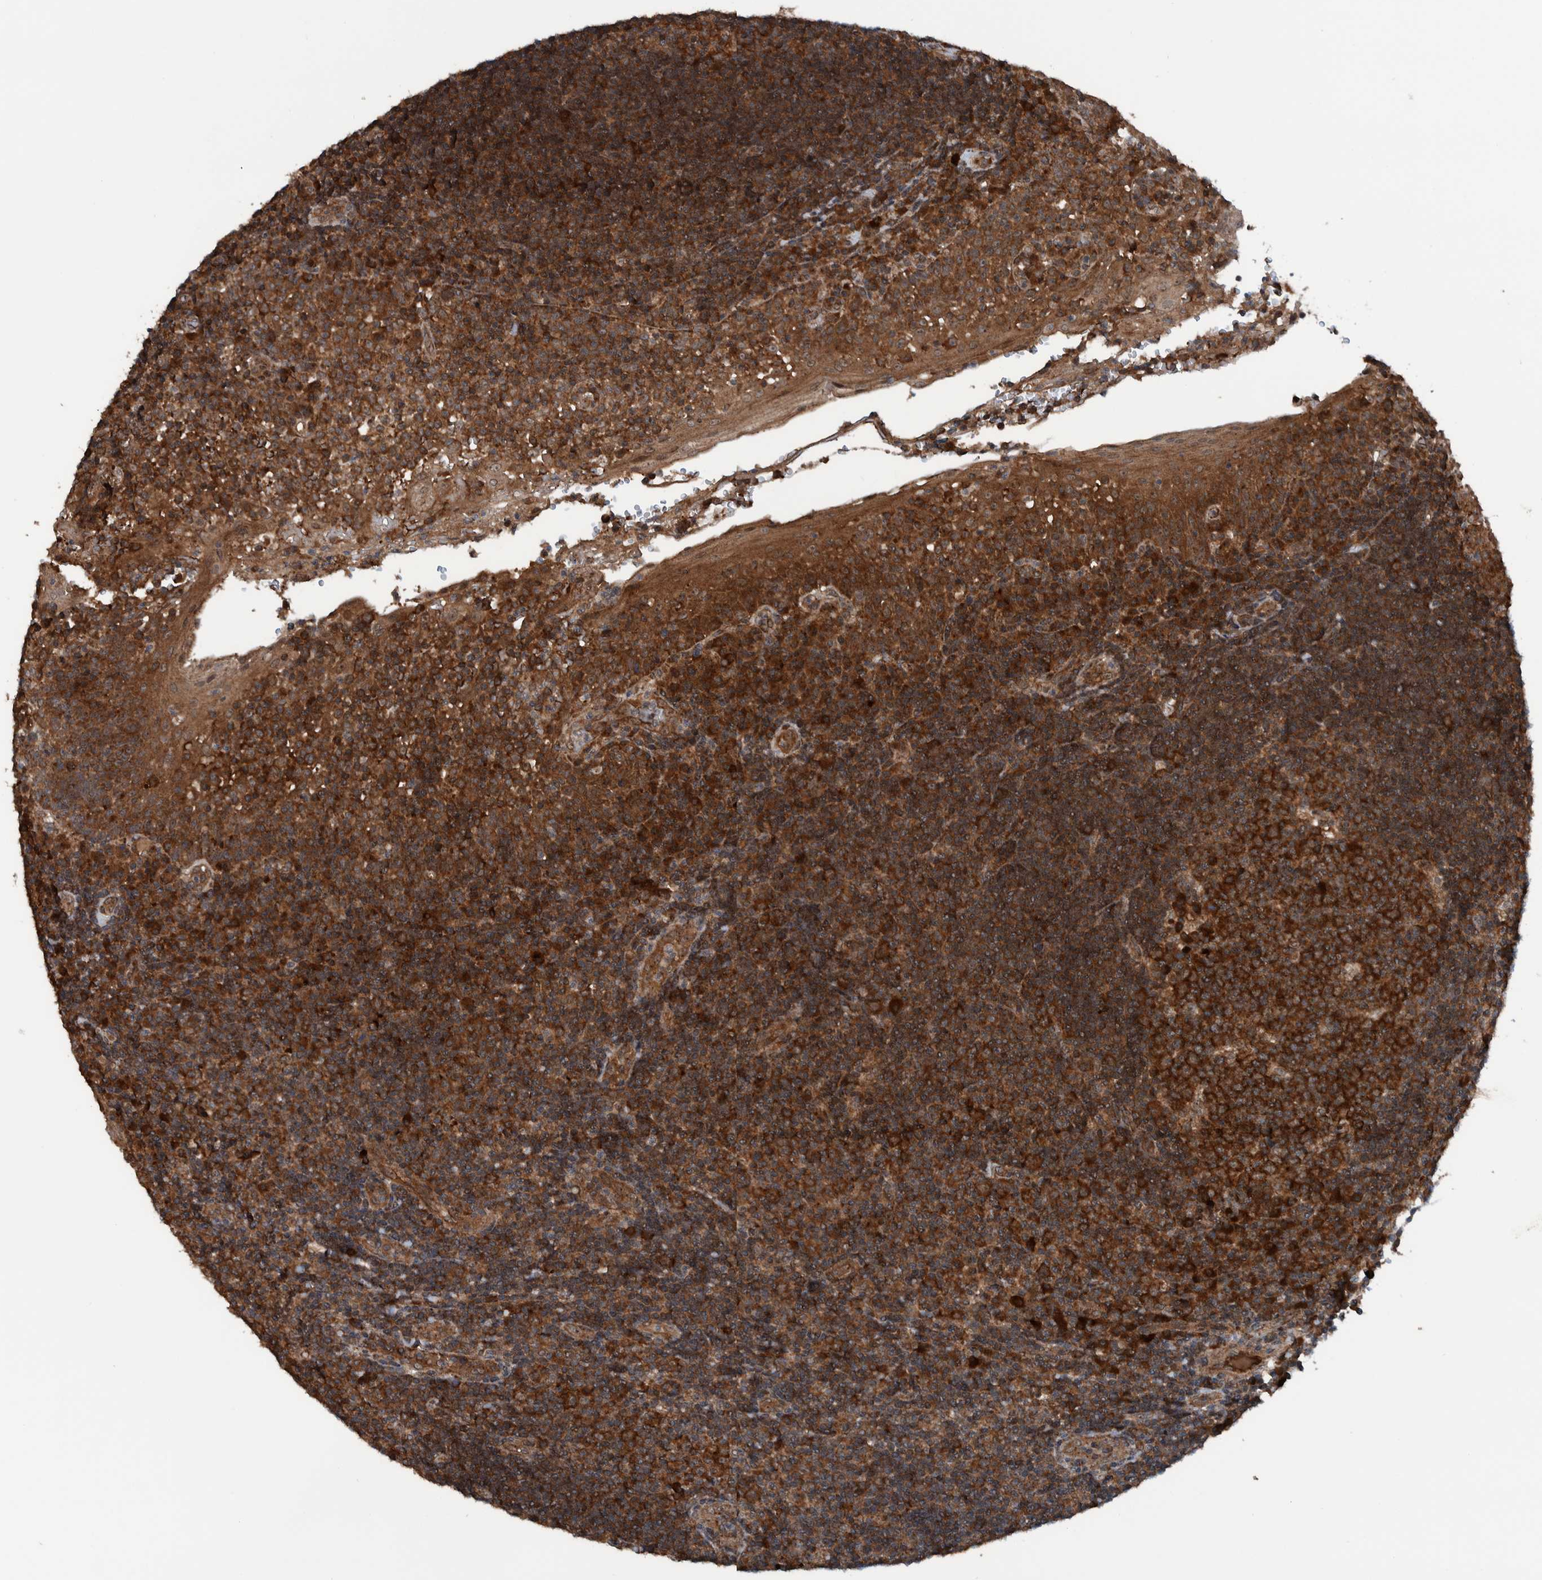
{"staining": {"intensity": "strong", "quantity": ">75%", "location": "cytoplasmic/membranous"}, "tissue": "tonsil", "cell_type": "Germinal center cells", "image_type": "normal", "snomed": [{"axis": "morphology", "description": "Normal tissue, NOS"}, {"axis": "topography", "description": "Tonsil"}], "caption": "A high-resolution histopathology image shows immunohistochemistry staining of unremarkable tonsil, which displays strong cytoplasmic/membranous staining in approximately >75% of germinal center cells.", "gene": "CUEDC1", "patient": {"sex": "female", "age": 40}}